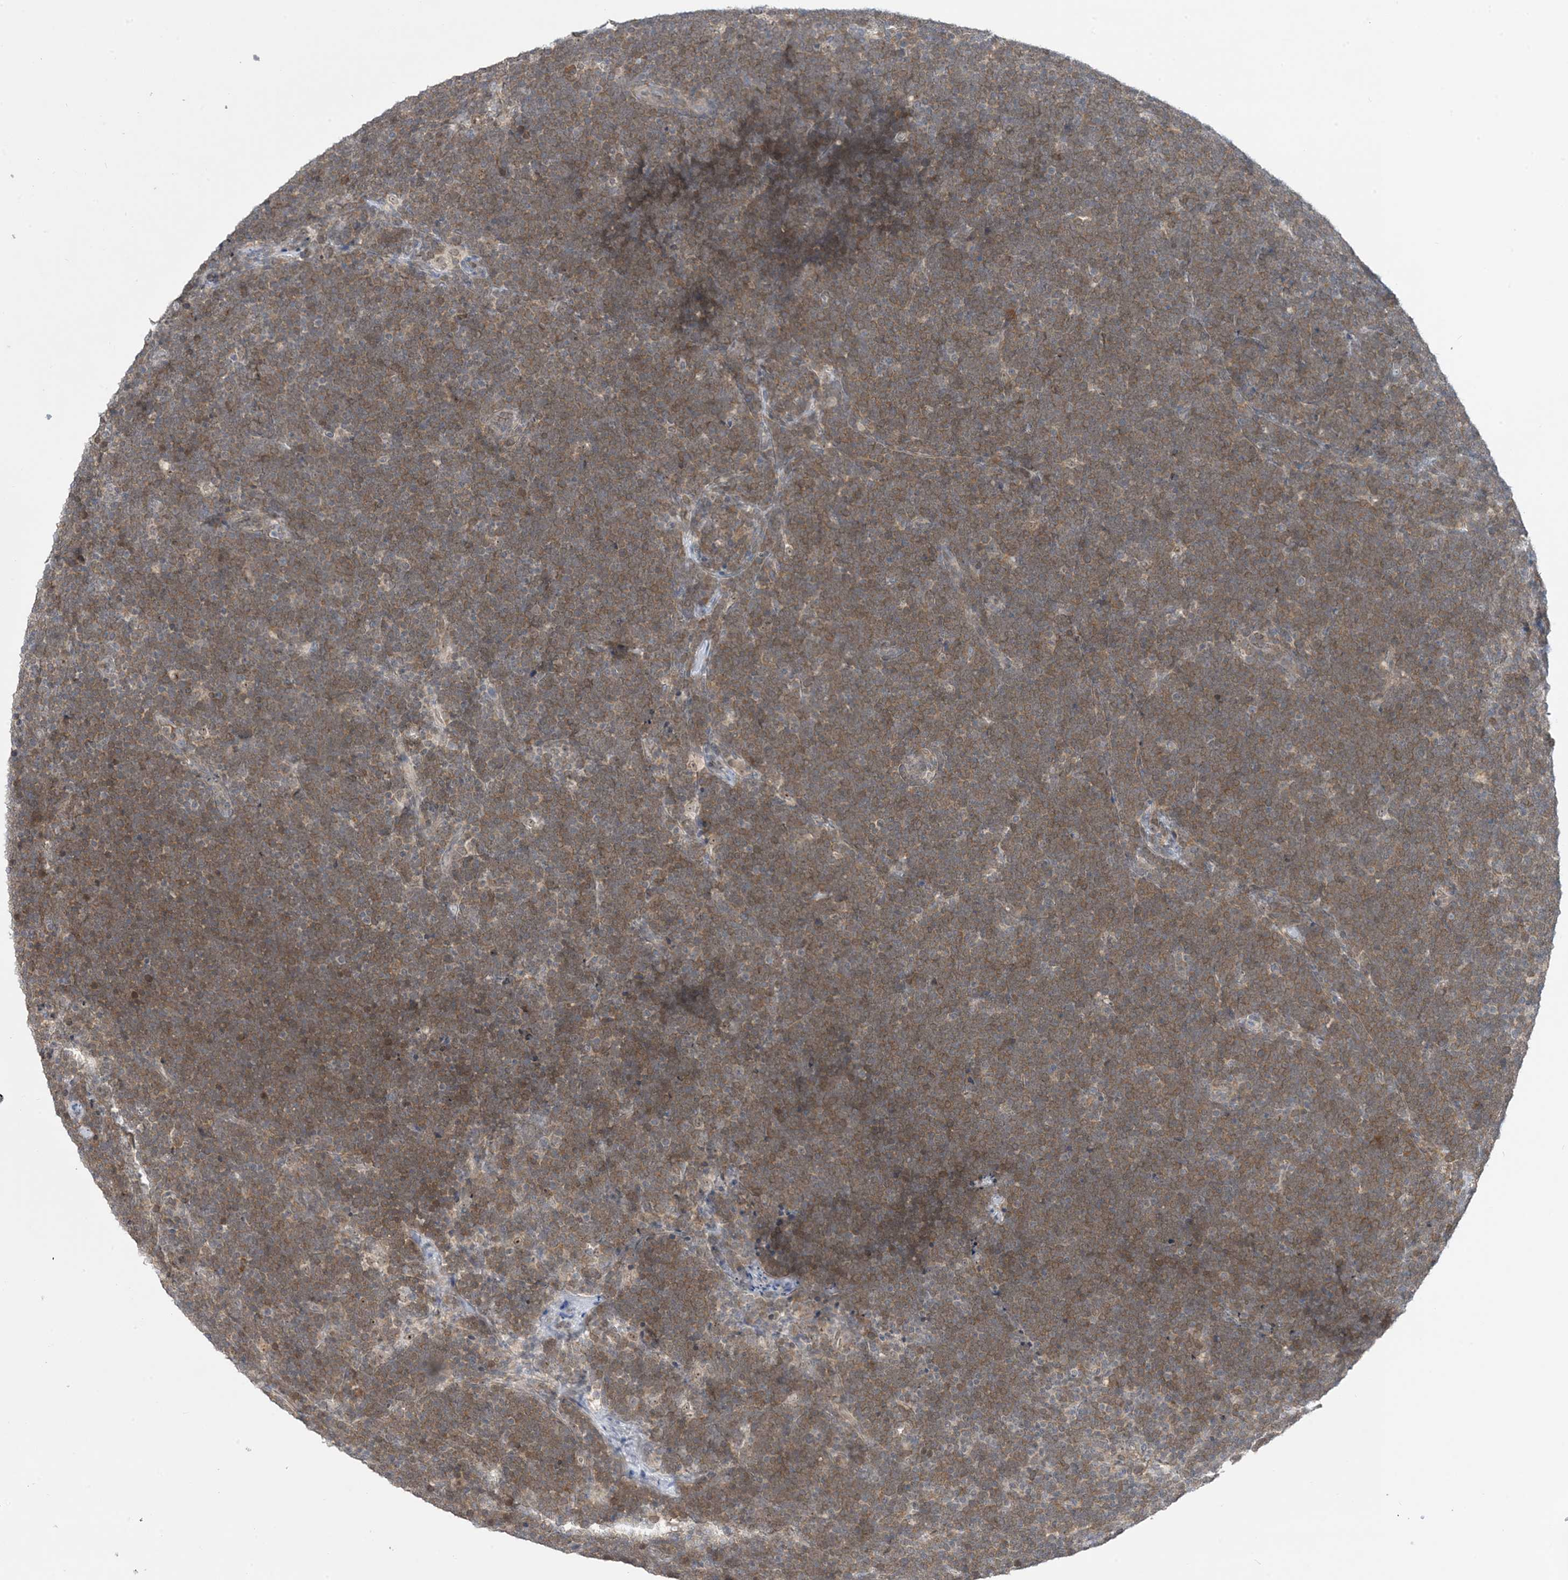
{"staining": {"intensity": "moderate", "quantity": ">75%", "location": "cytoplasmic/membranous"}, "tissue": "lymphoma", "cell_type": "Tumor cells", "image_type": "cancer", "snomed": [{"axis": "morphology", "description": "Malignant lymphoma, non-Hodgkin's type, High grade"}, {"axis": "topography", "description": "Lymph node"}], "caption": "Lymphoma stained with a brown dye reveals moderate cytoplasmic/membranous positive staining in approximately >75% of tumor cells.", "gene": "UBE2E1", "patient": {"sex": "male", "age": 13}}